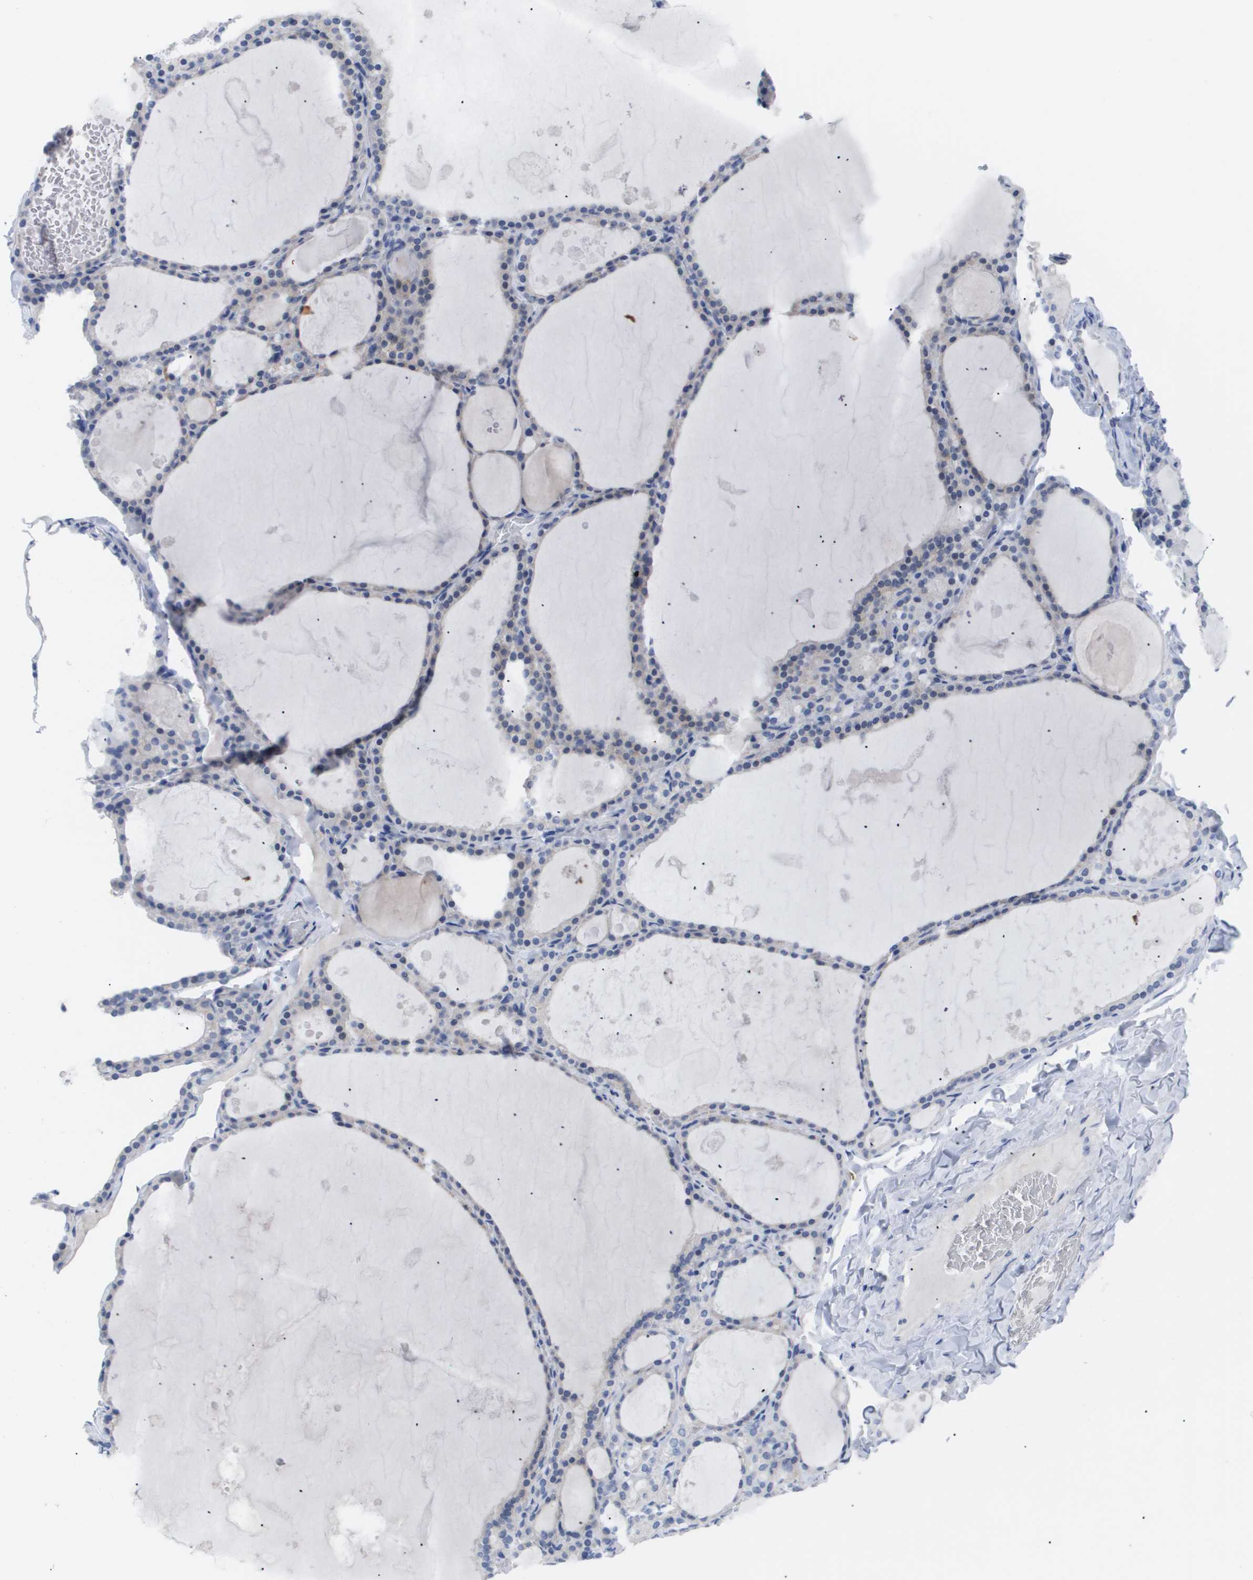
{"staining": {"intensity": "negative", "quantity": "none", "location": "none"}, "tissue": "thyroid gland", "cell_type": "Glandular cells", "image_type": "normal", "snomed": [{"axis": "morphology", "description": "Normal tissue, NOS"}, {"axis": "topography", "description": "Thyroid gland"}], "caption": "High magnification brightfield microscopy of benign thyroid gland stained with DAB (brown) and counterstained with hematoxylin (blue): glandular cells show no significant positivity. The staining was performed using DAB (3,3'-diaminobenzidine) to visualize the protein expression in brown, while the nuclei were stained in blue with hematoxylin (Magnification: 20x).", "gene": "CAV3", "patient": {"sex": "male", "age": 56}}